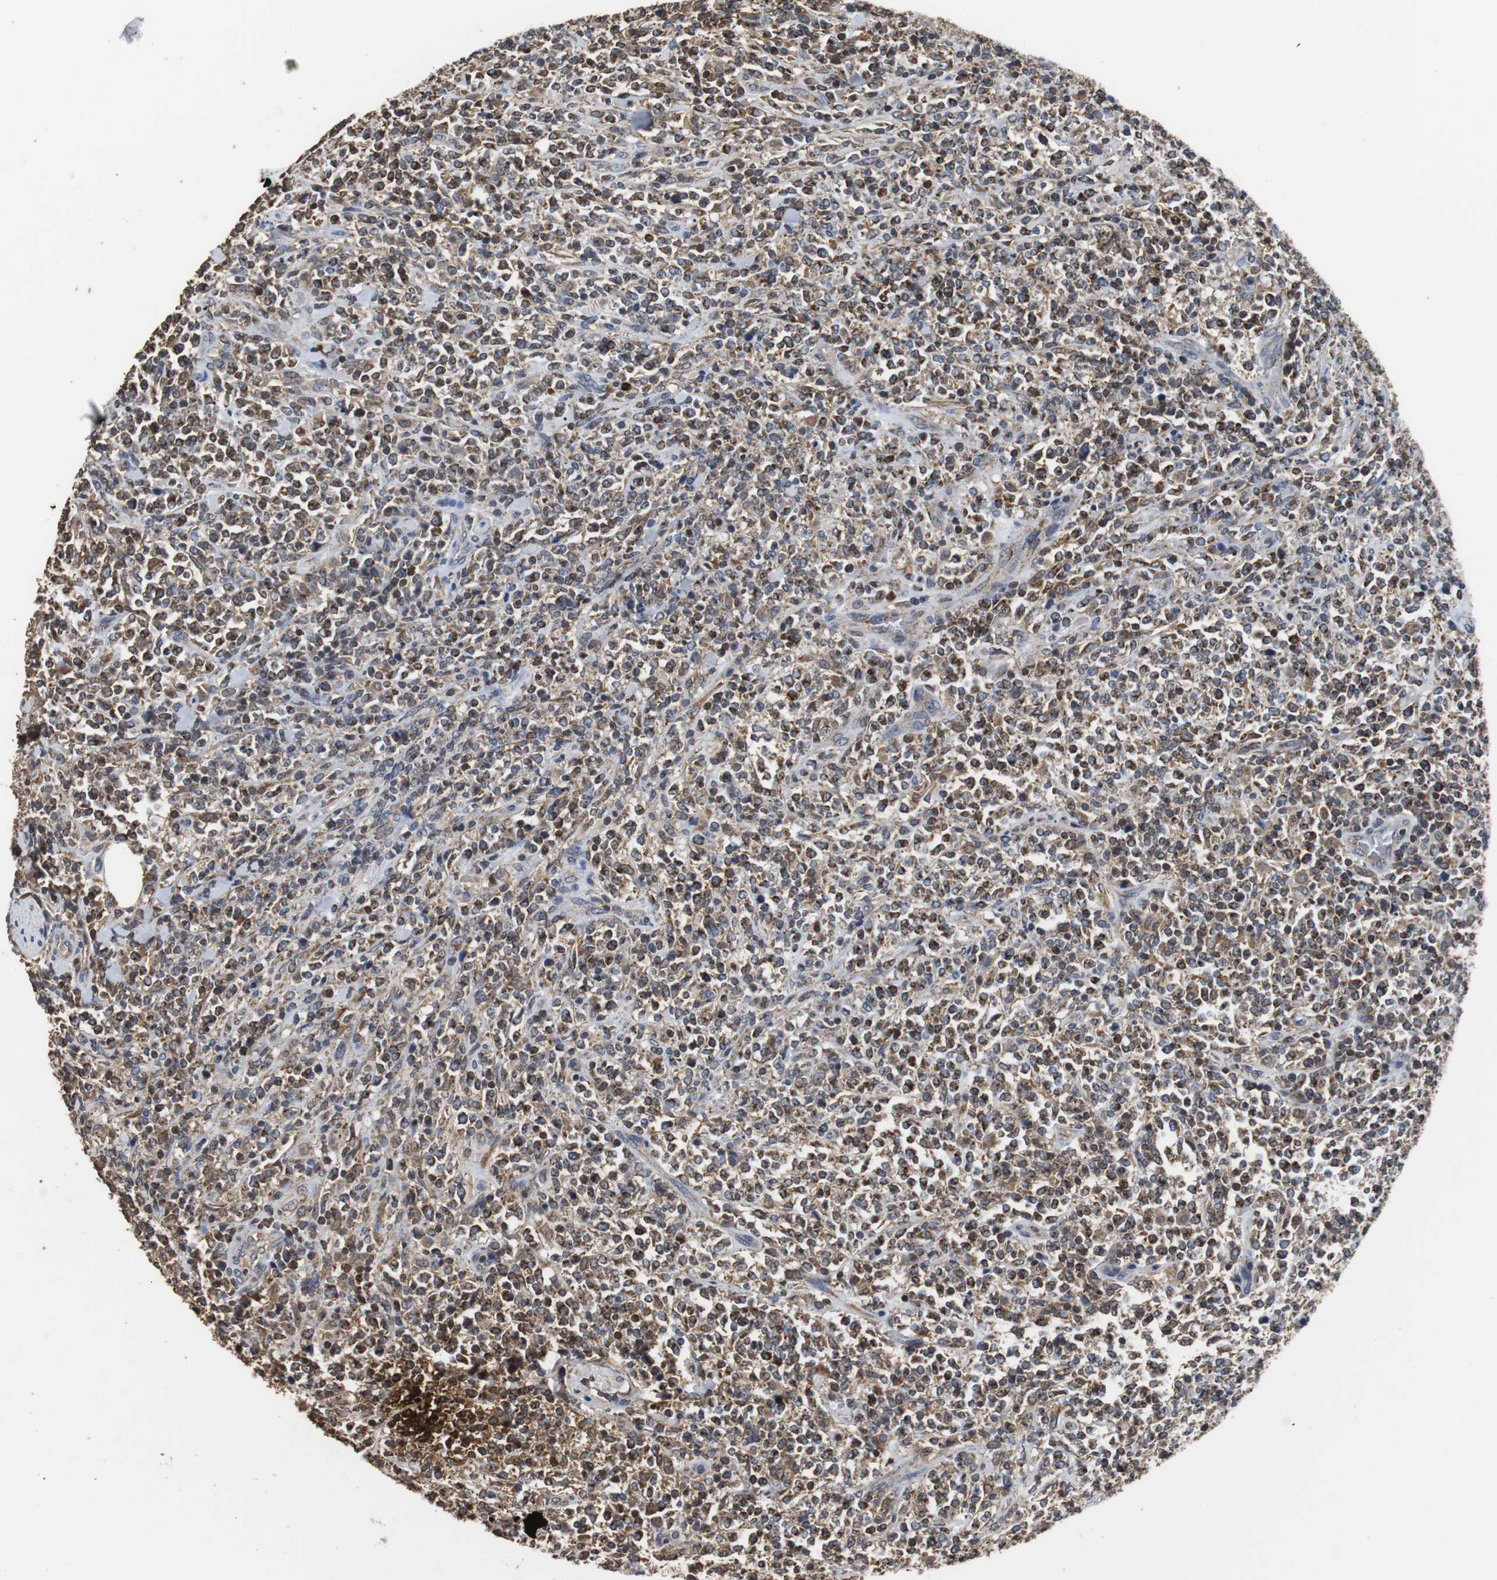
{"staining": {"intensity": "moderate", "quantity": "25%-75%", "location": "cytoplasmic/membranous"}, "tissue": "lymphoma", "cell_type": "Tumor cells", "image_type": "cancer", "snomed": [{"axis": "morphology", "description": "Malignant lymphoma, non-Hodgkin's type, High grade"}, {"axis": "topography", "description": "Soft tissue"}], "caption": "Moderate cytoplasmic/membranous protein staining is identified in about 25%-75% of tumor cells in lymphoma.", "gene": "NNT", "patient": {"sex": "male", "age": 18}}